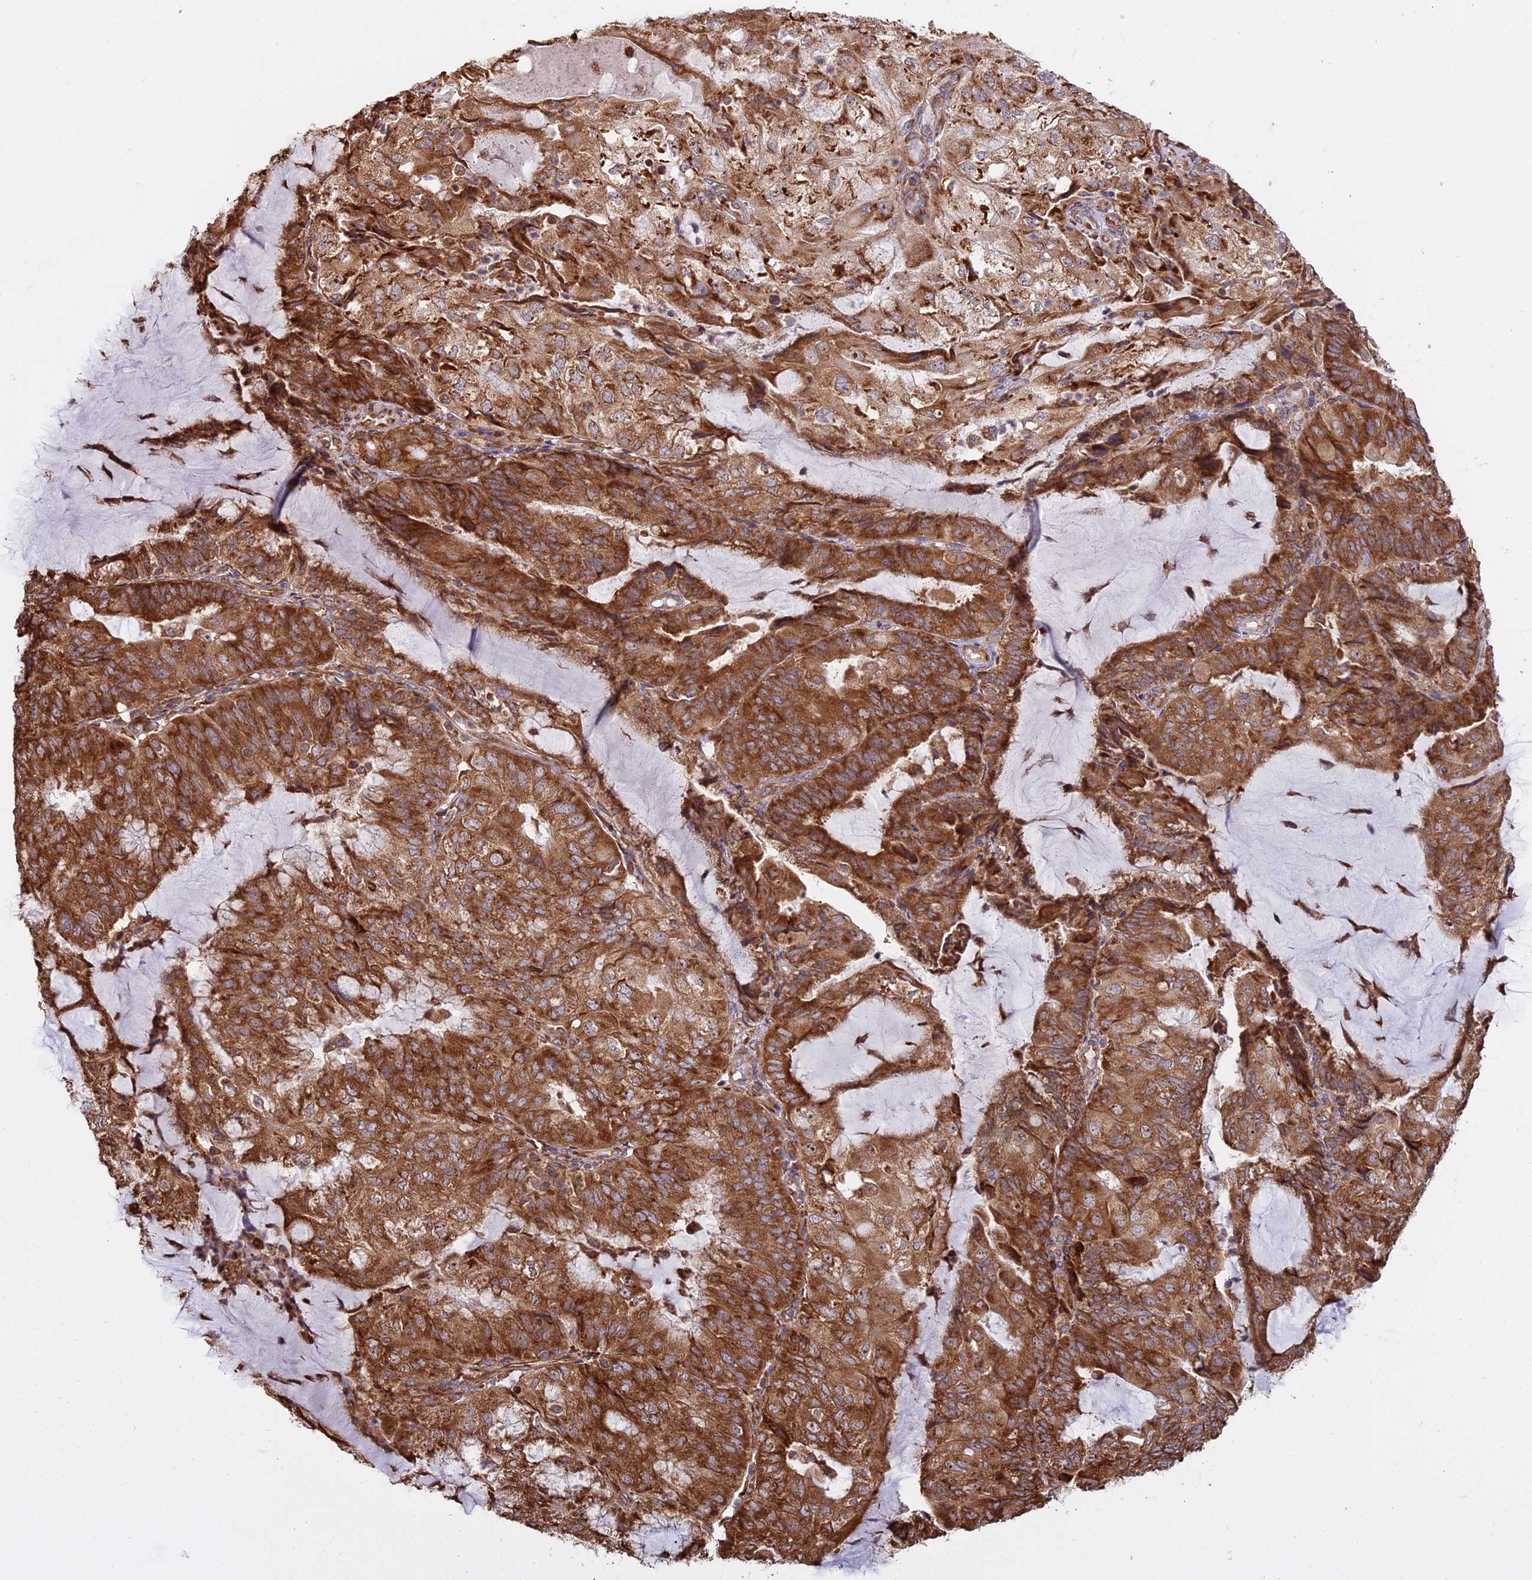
{"staining": {"intensity": "strong", "quantity": ">75%", "location": "cytoplasmic/membranous"}, "tissue": "endometrial cancer", "cell_type": "Tumor cells", "image_type": "cancer", "snomed": [{"axis": "morphology", "description": "Adenocarcinoma, NOS"}, {"axis": "topography", "description": "Endometrium"}], "caption": "Immunohistochemical staining of endometrial adenocarcinoma shows high levels of strong cytoplasmic/membranous staining in about >75% of tumor cells.", "gene": "RPL26", "patient": {"sex": "female", "age": 81}}